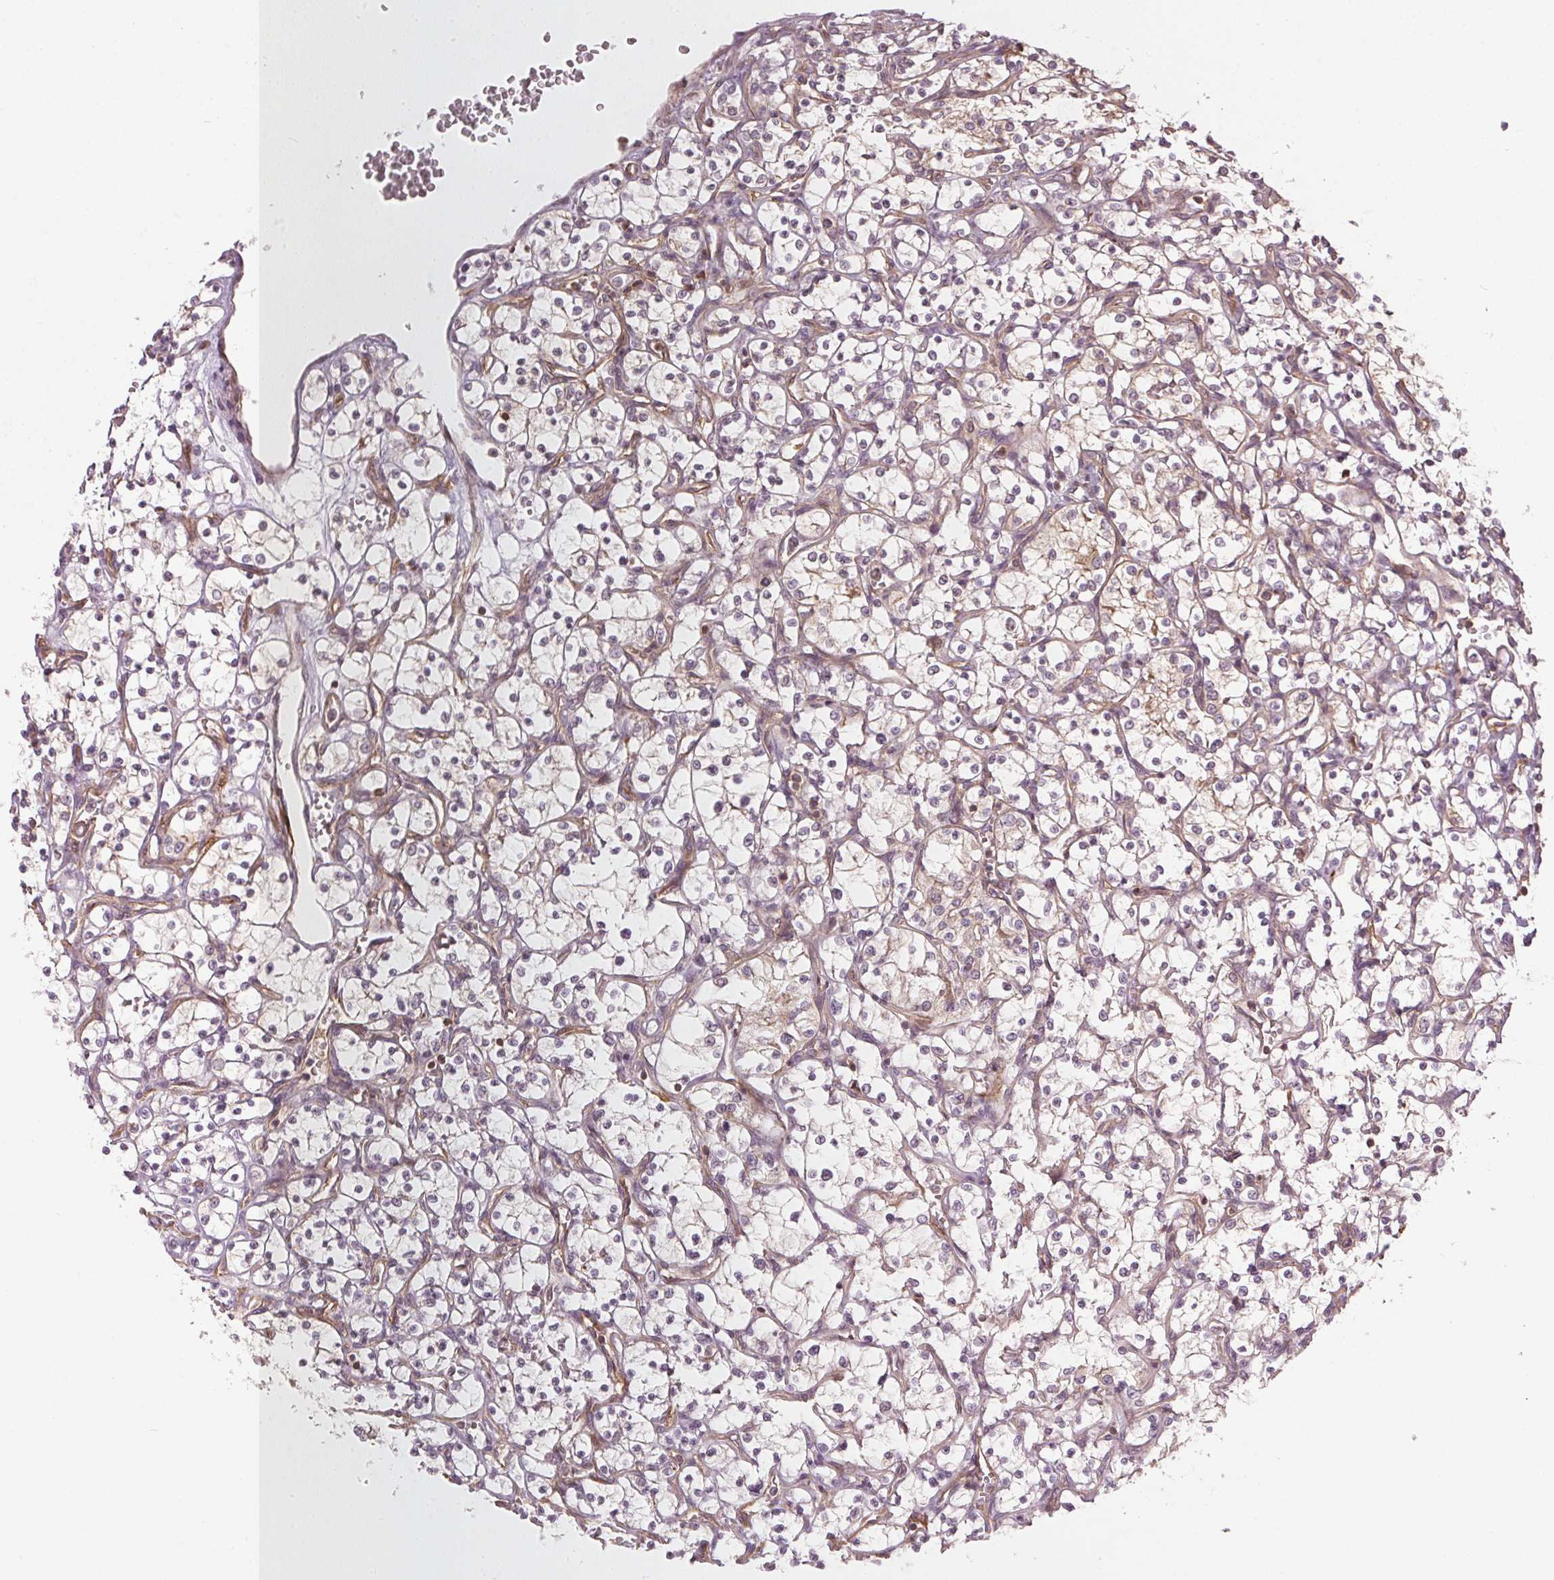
{"staining": {"intensity": "weak", "quantity": "<25%", "location": "cytoplasmic/membranous"}, "tissue": "renal cancer", "cell_type": "Tumor cells", "image_type": "cancer", "snomed": [{"axis": "morphology", "description": "Adenocarcinoma, NOS"}, {"axis": "topography", "description": "Kidney"}], "caption": "This is an immunohistochemistry (IHC) photomicrograph of renal cancer (adenocarcinoma). There is no staining in tumor cells.", "gene": "NADK2", "patient": {"sex": "female", "age": 69}}